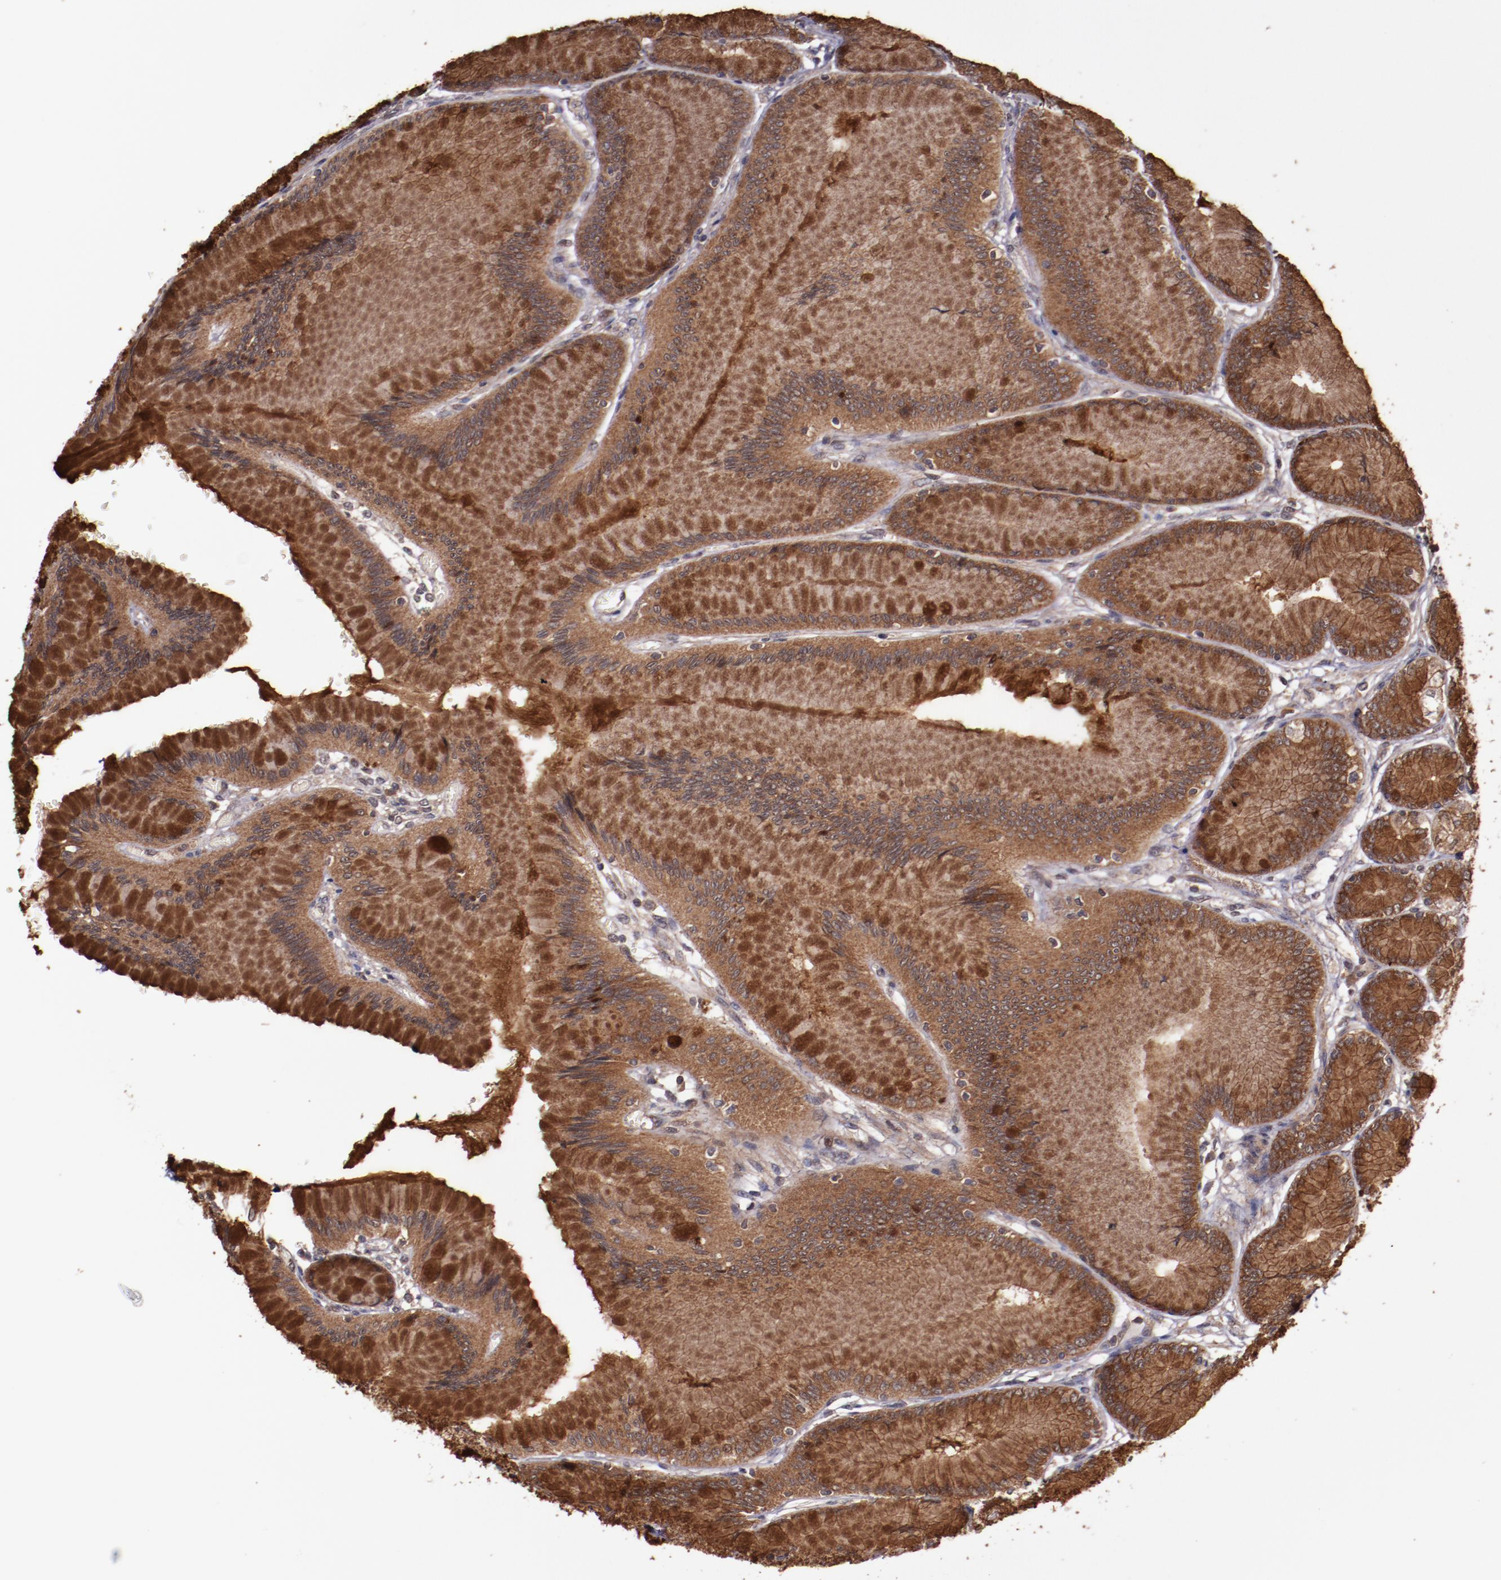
{"staining": {"intensity": "strong", "quantity": "<25%", "location": "cytoplasmic/membranous"}, "tissue": "stomach", "cell_type": "Glandular cells", "image_type": "normal", "snomed": [{"axis": "morphology", "description": "Normal tissue, NOS"}, {"axis": "morphology", "description": "Adenocarcinoma, NOS"}, {"axis": "topography", "description": "Stomach"}, {"axis": "topography", "description": "Stomach, lower"}], "caption": "Immunohistochemistry staining of normal stomach, which exhibits medium levels of strong cytoplasmic/membranous positivity in approximately <25% of glandular cells indicating strong cytoplasmic/membranous protein staining. The staining was performed using DAB (brown) for protein detection and nuclei were counterstained in hematoxylin (blue).", "gene": "FTSJ1", "patient": {"sex": "female", "age": 65}}